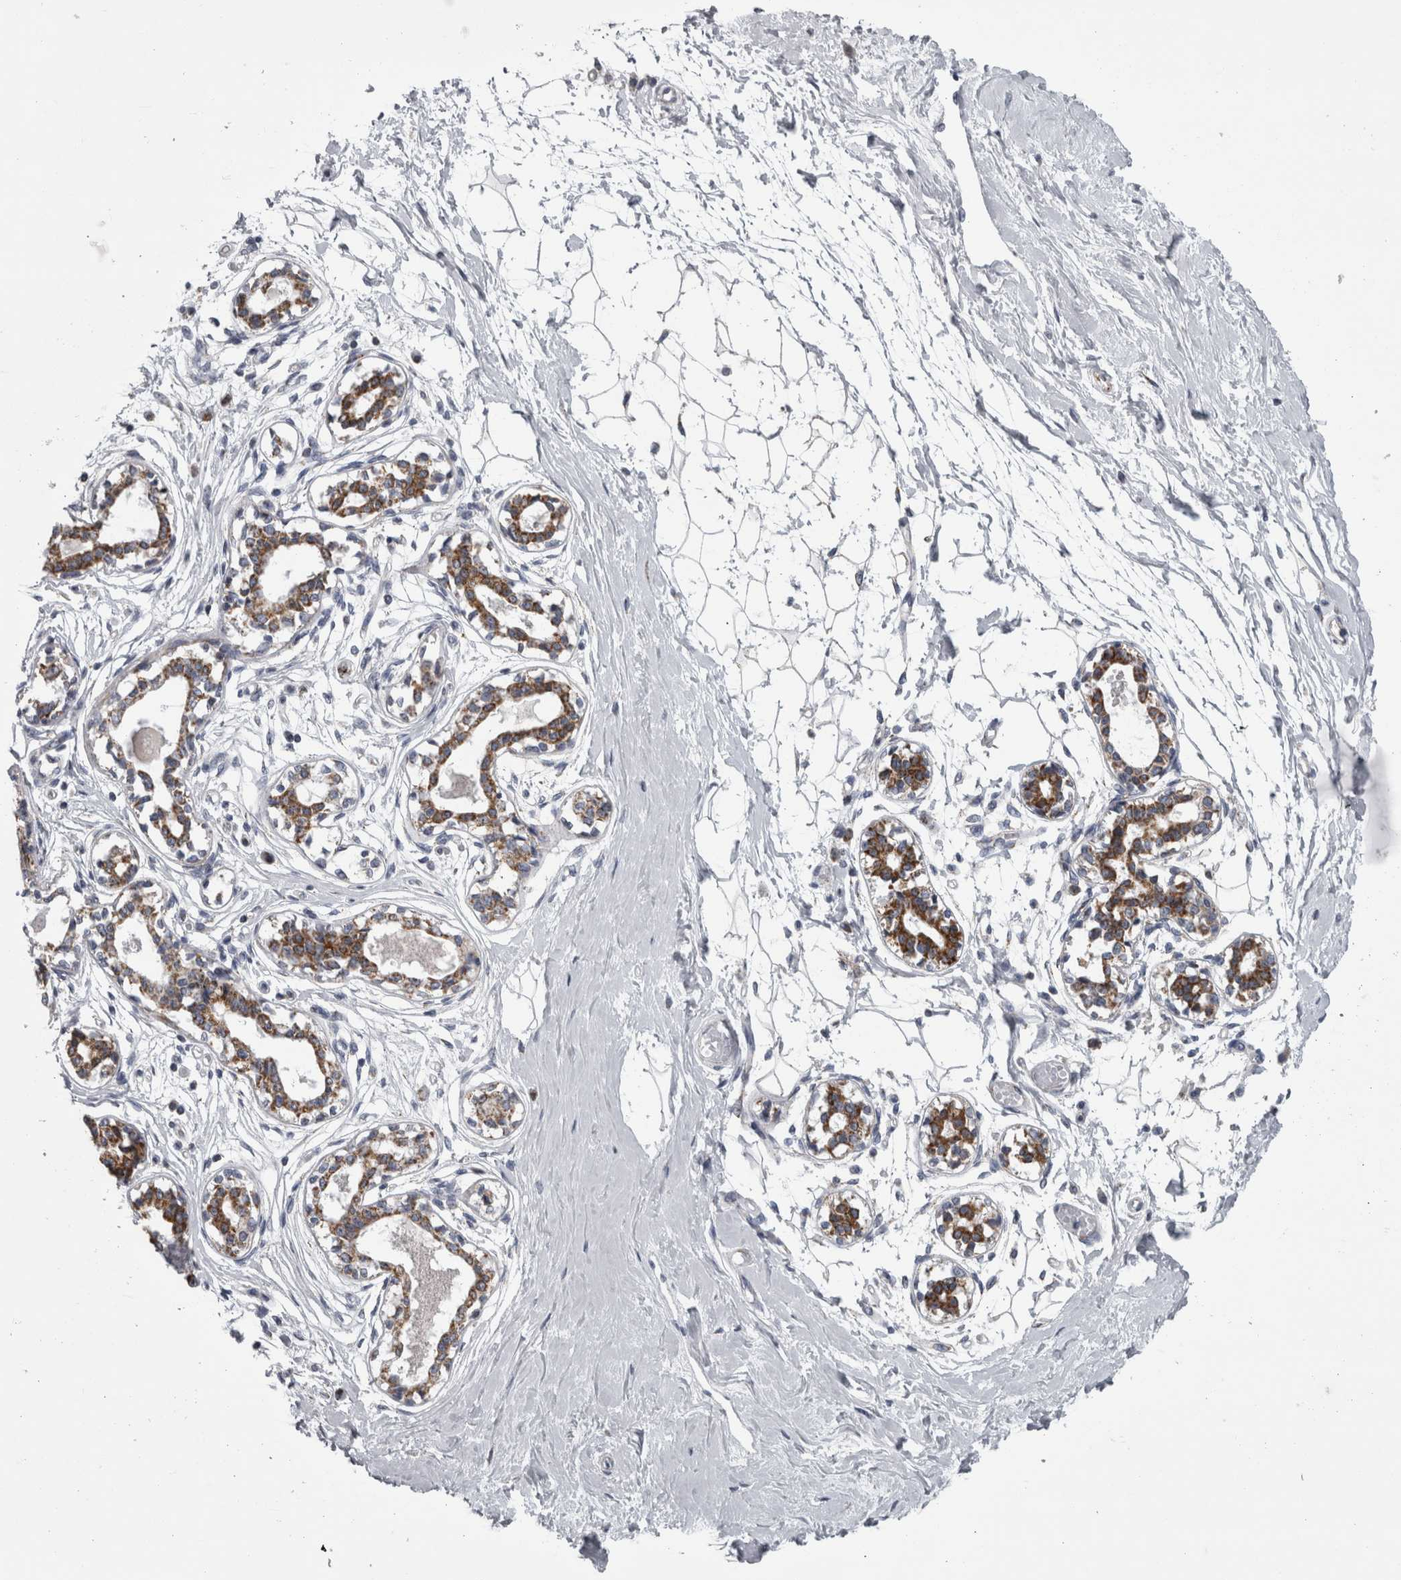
{"staining": {"intensity": "negative", "quantity": "none", "location": "none"}, "tissue": "breast", "cell_type": "Adipocytes", "image_type": "normal", "snomed": [{"axis": "morphology", "description": "Normal tissue, NOS"}, {"axis": "topography", "description": "Breast"}], "caption": "Adipocytes show no significant expression in benign breast. (DAB IHC visualized using brightfield microscopy, high magnification).", "gene": "DBT", "patient": {"sex": "female", "age": 45}}